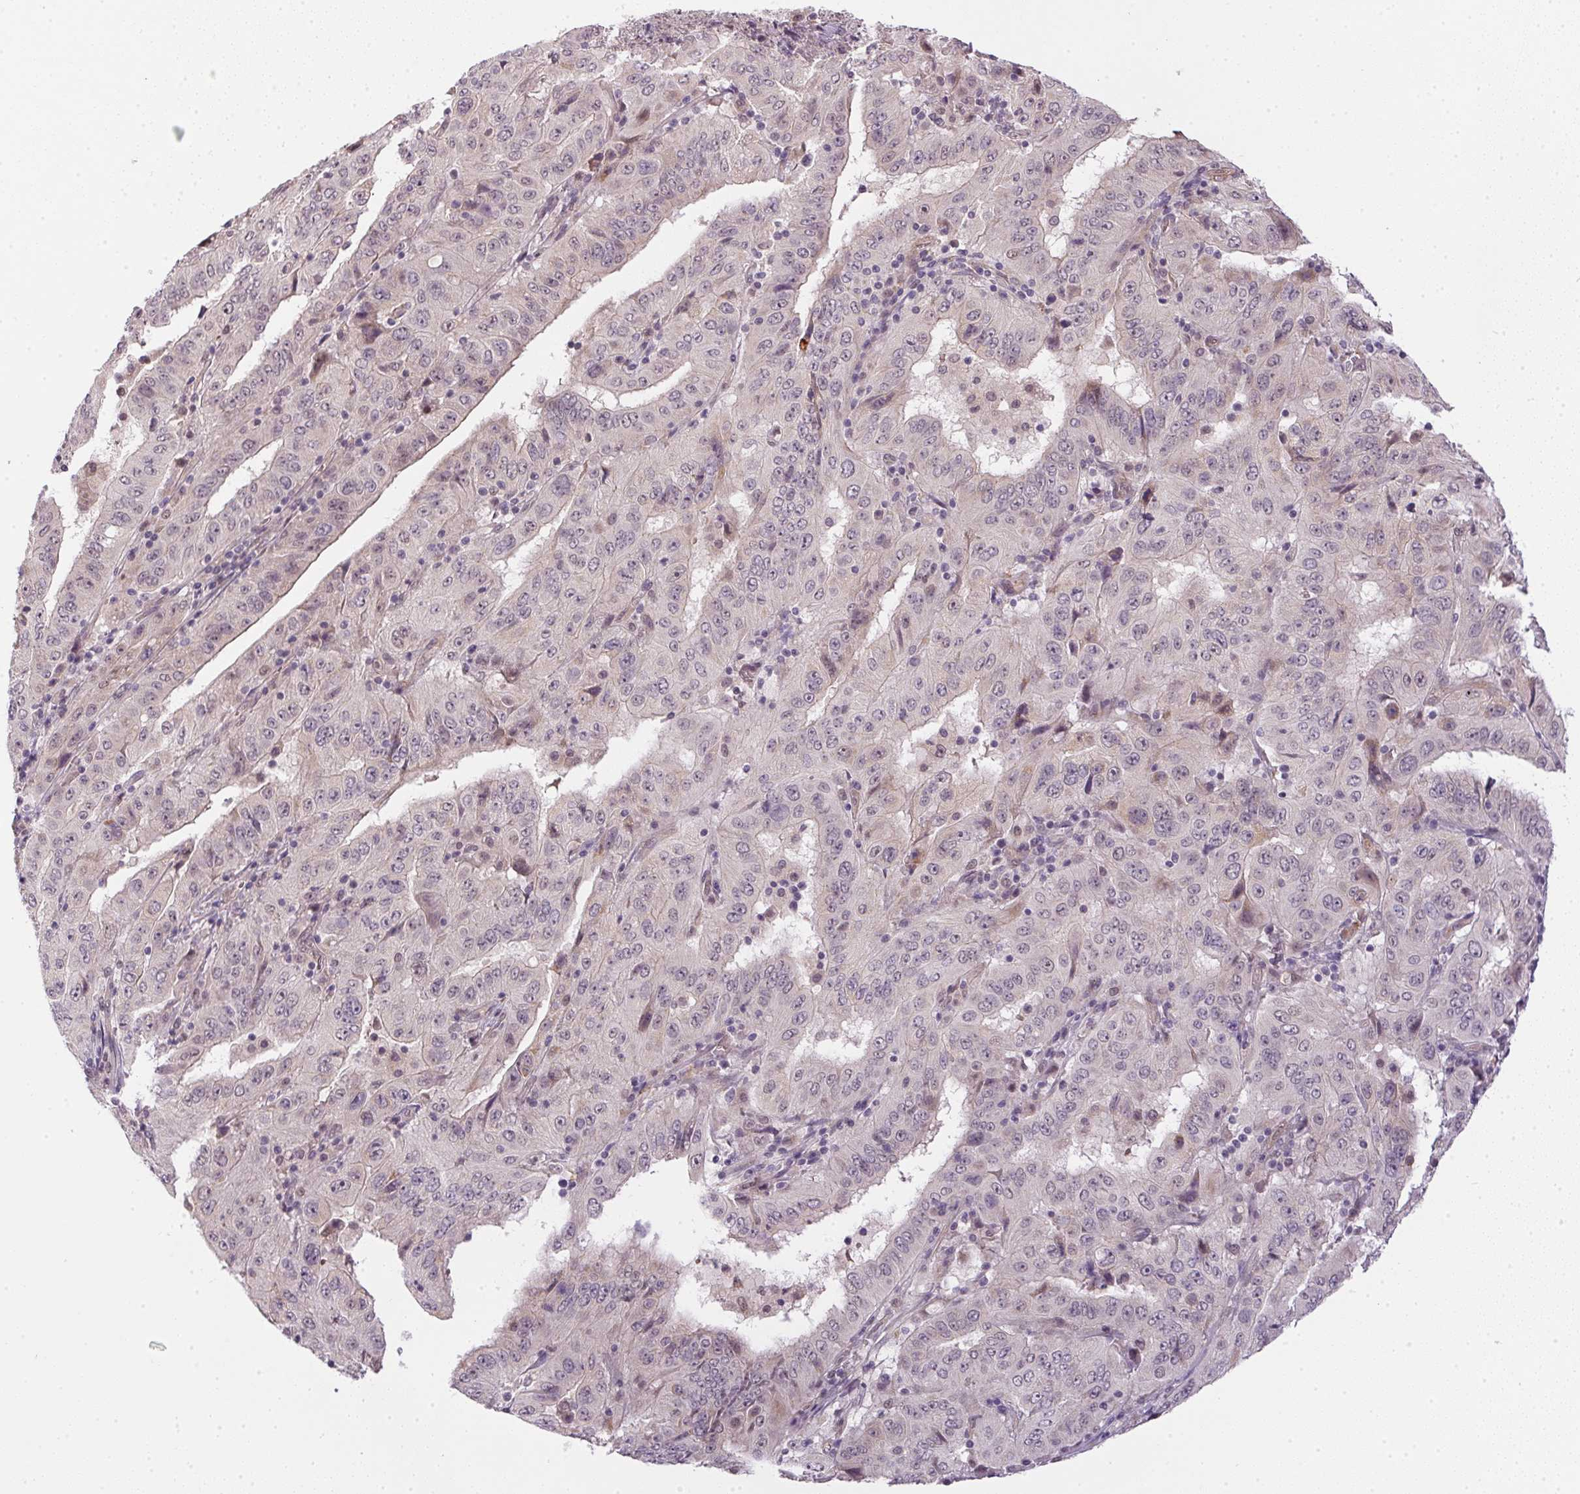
{"staining": {"intensity": "negative", "quantity": "none", "location": "none"}, "tissue": "pancreatic cancer", "cell_type": "Tumor cells", "image_type": "cancer", "snomed": [{"axis": "morphology", "description": "Adenocarcinoma, NOS"}, {"axis": "topography", "description": "Pancreas"}], "caption": "Tumor cells are negative for brown protein staining in pancreatic adenocarcinoma.", "gene": "CFAP92", "patient": {"sex": "male", "age": 63}}